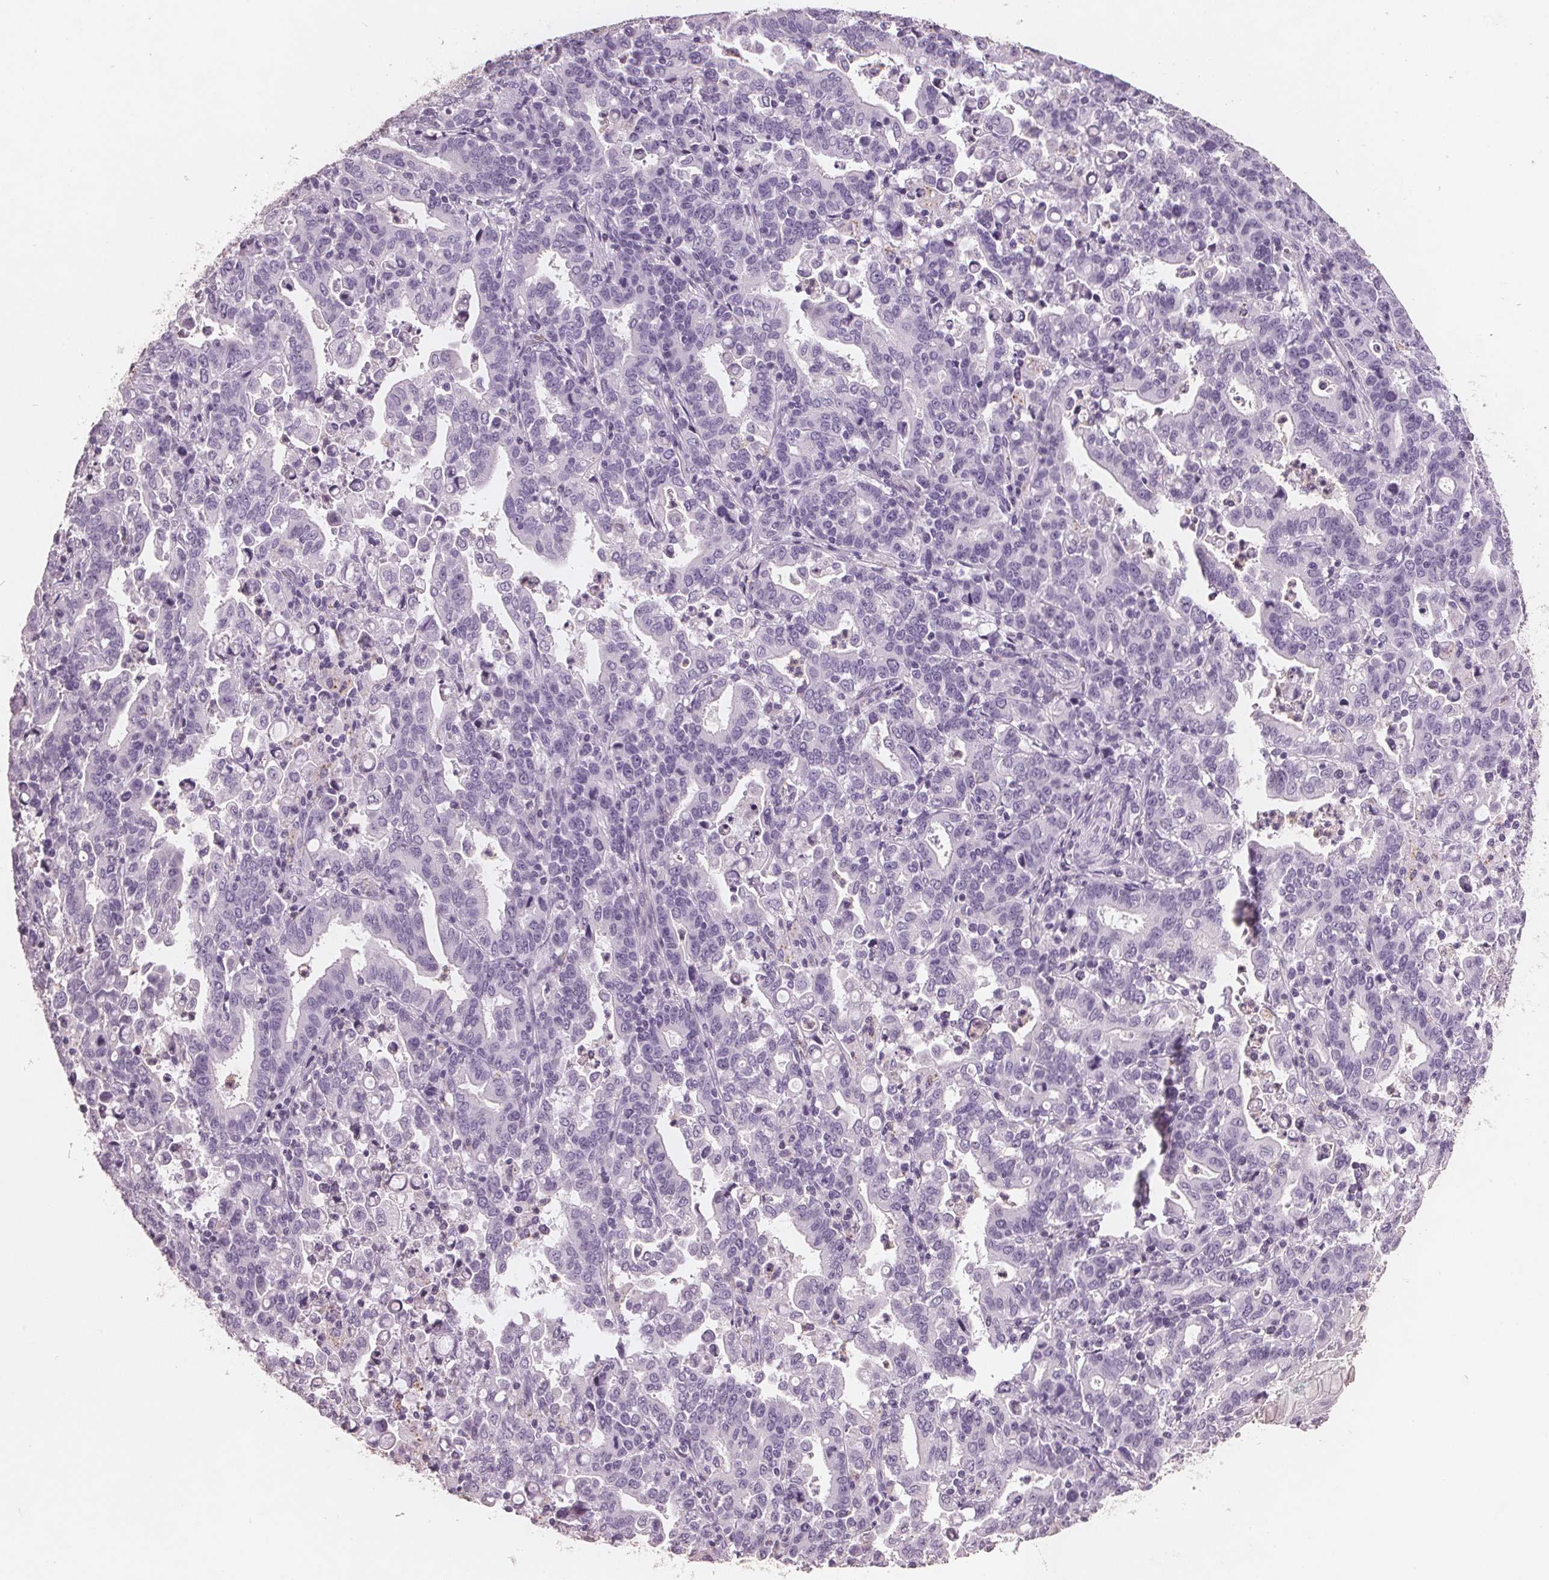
{"staining": {"intensity": "moderate", "quantity": "25%-75%", "location": "cytoplasmic/membranous"}, "tissue": "stomach cancer", "cell_type": "Tumor cells", "image_type": "cancer", "snomed": [{"axis": "morphology", "description": "Adenocarcinoma, NOS"}, {"axis": "topography", "description": "Stomach"}], "caption": "DAB (3,3'-diaminobenzidine) immunohistochemical staining of human adenocarcinoma (stomach) displays moderate cytoplasmic/membranous protein staining in about 25%-75% of tumor cells. Nuclei are stained in blue.", "gene": "PTPN14", "patient": {"sex": "male", "age": 82}}